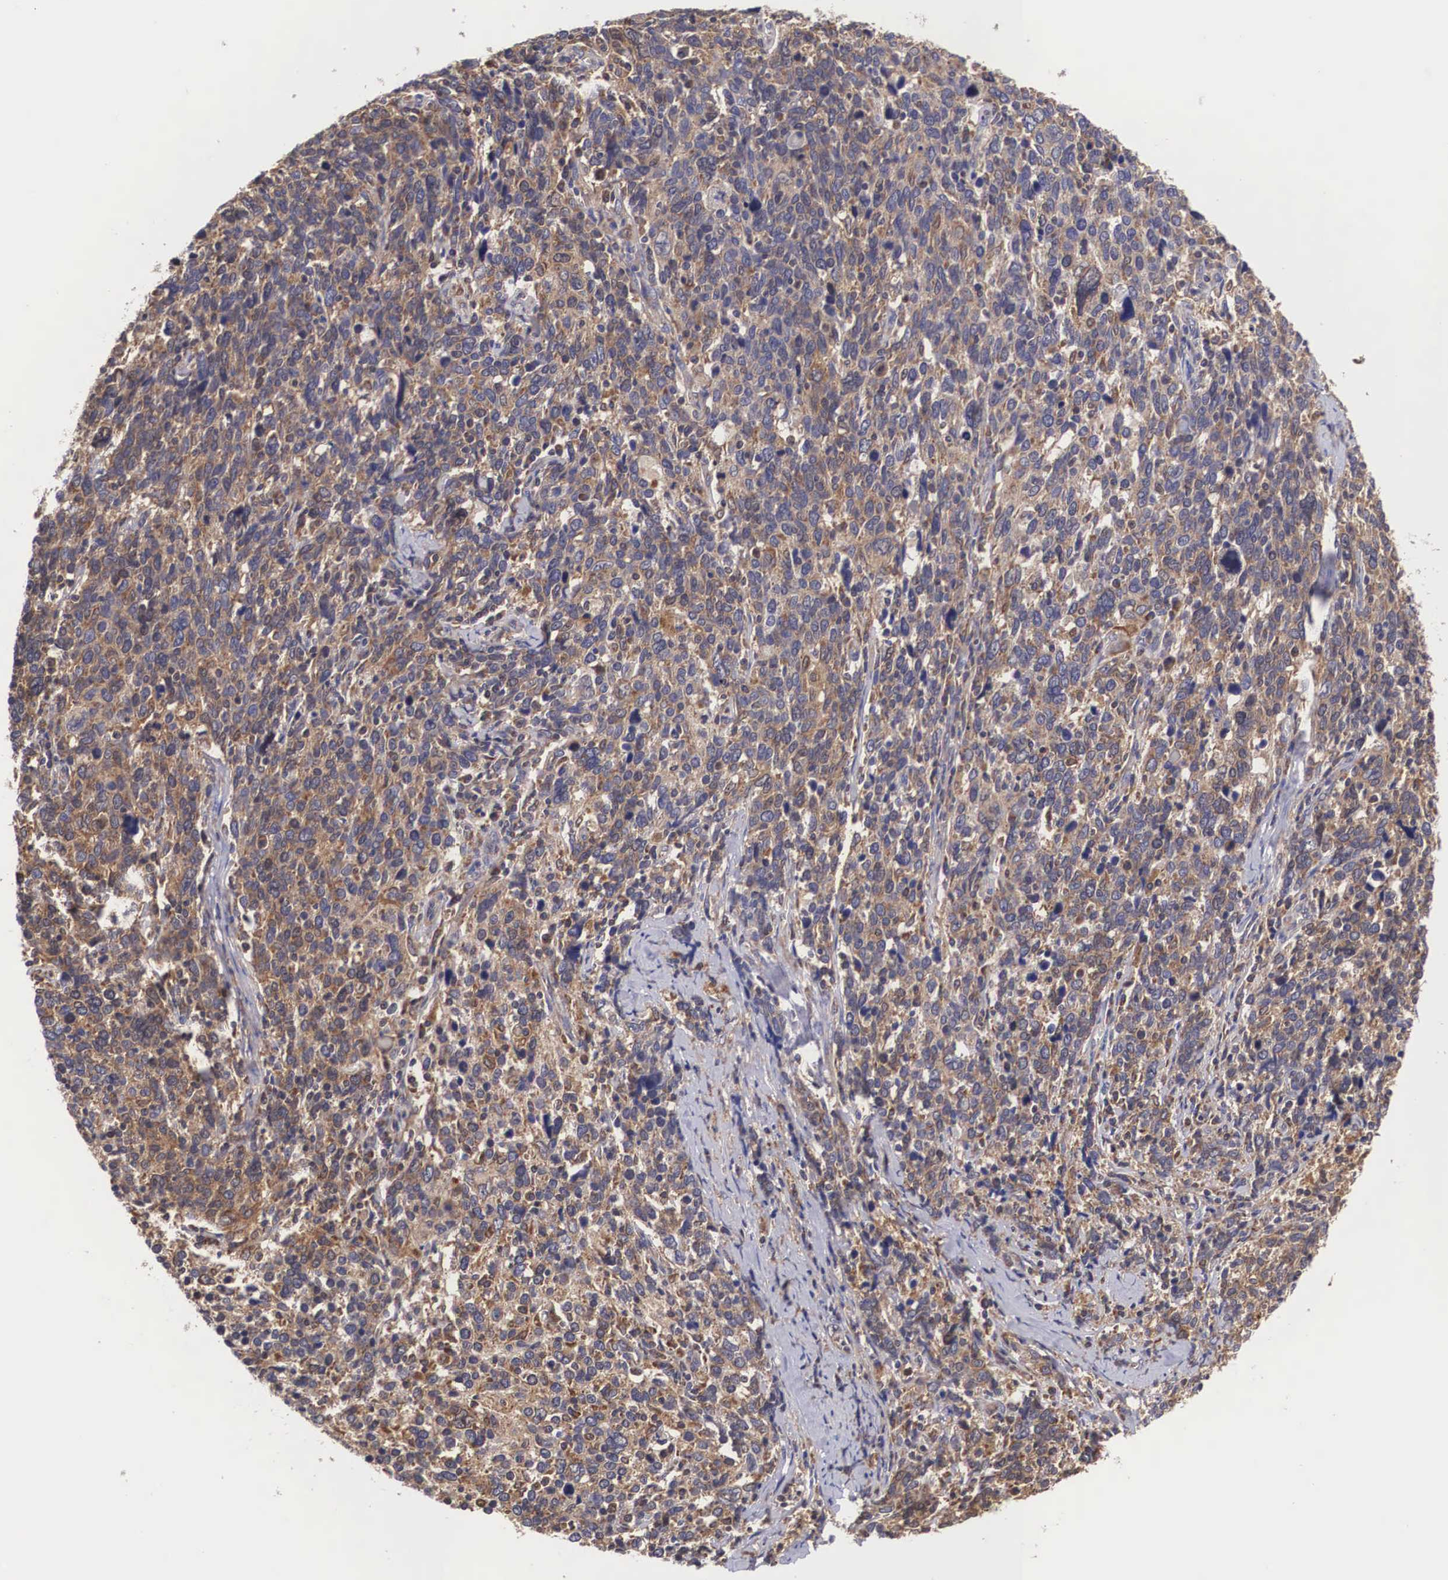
{"staining": {"intensity": "moderate", "quantity": ">75%", "location": "cytoplasmic/membranous"}, "tissue": "cervical cancer", "cell_type": "Tumor cells", "image_type": "cancer", "snomed": [{"axis": "morphology", "description": "Squamous cell carcinoma, NOS"}, {"axis": "topography", "description": "Cervix"}], "caption": "High-power microscopy captured an IHC histopathology image of cervical squamous cell carcinoma, revealing moderate cytoplasmic/membranous positivity in approximately >75% of tumor cells. Using DAB (3,3'-diaminobenzidine) (brown) and hematoxylin (blue) stains, captured at high magnification using brightfield microscopy.", "gene": "DHRS1", "patient": {"sex": "female", "age": 41}}